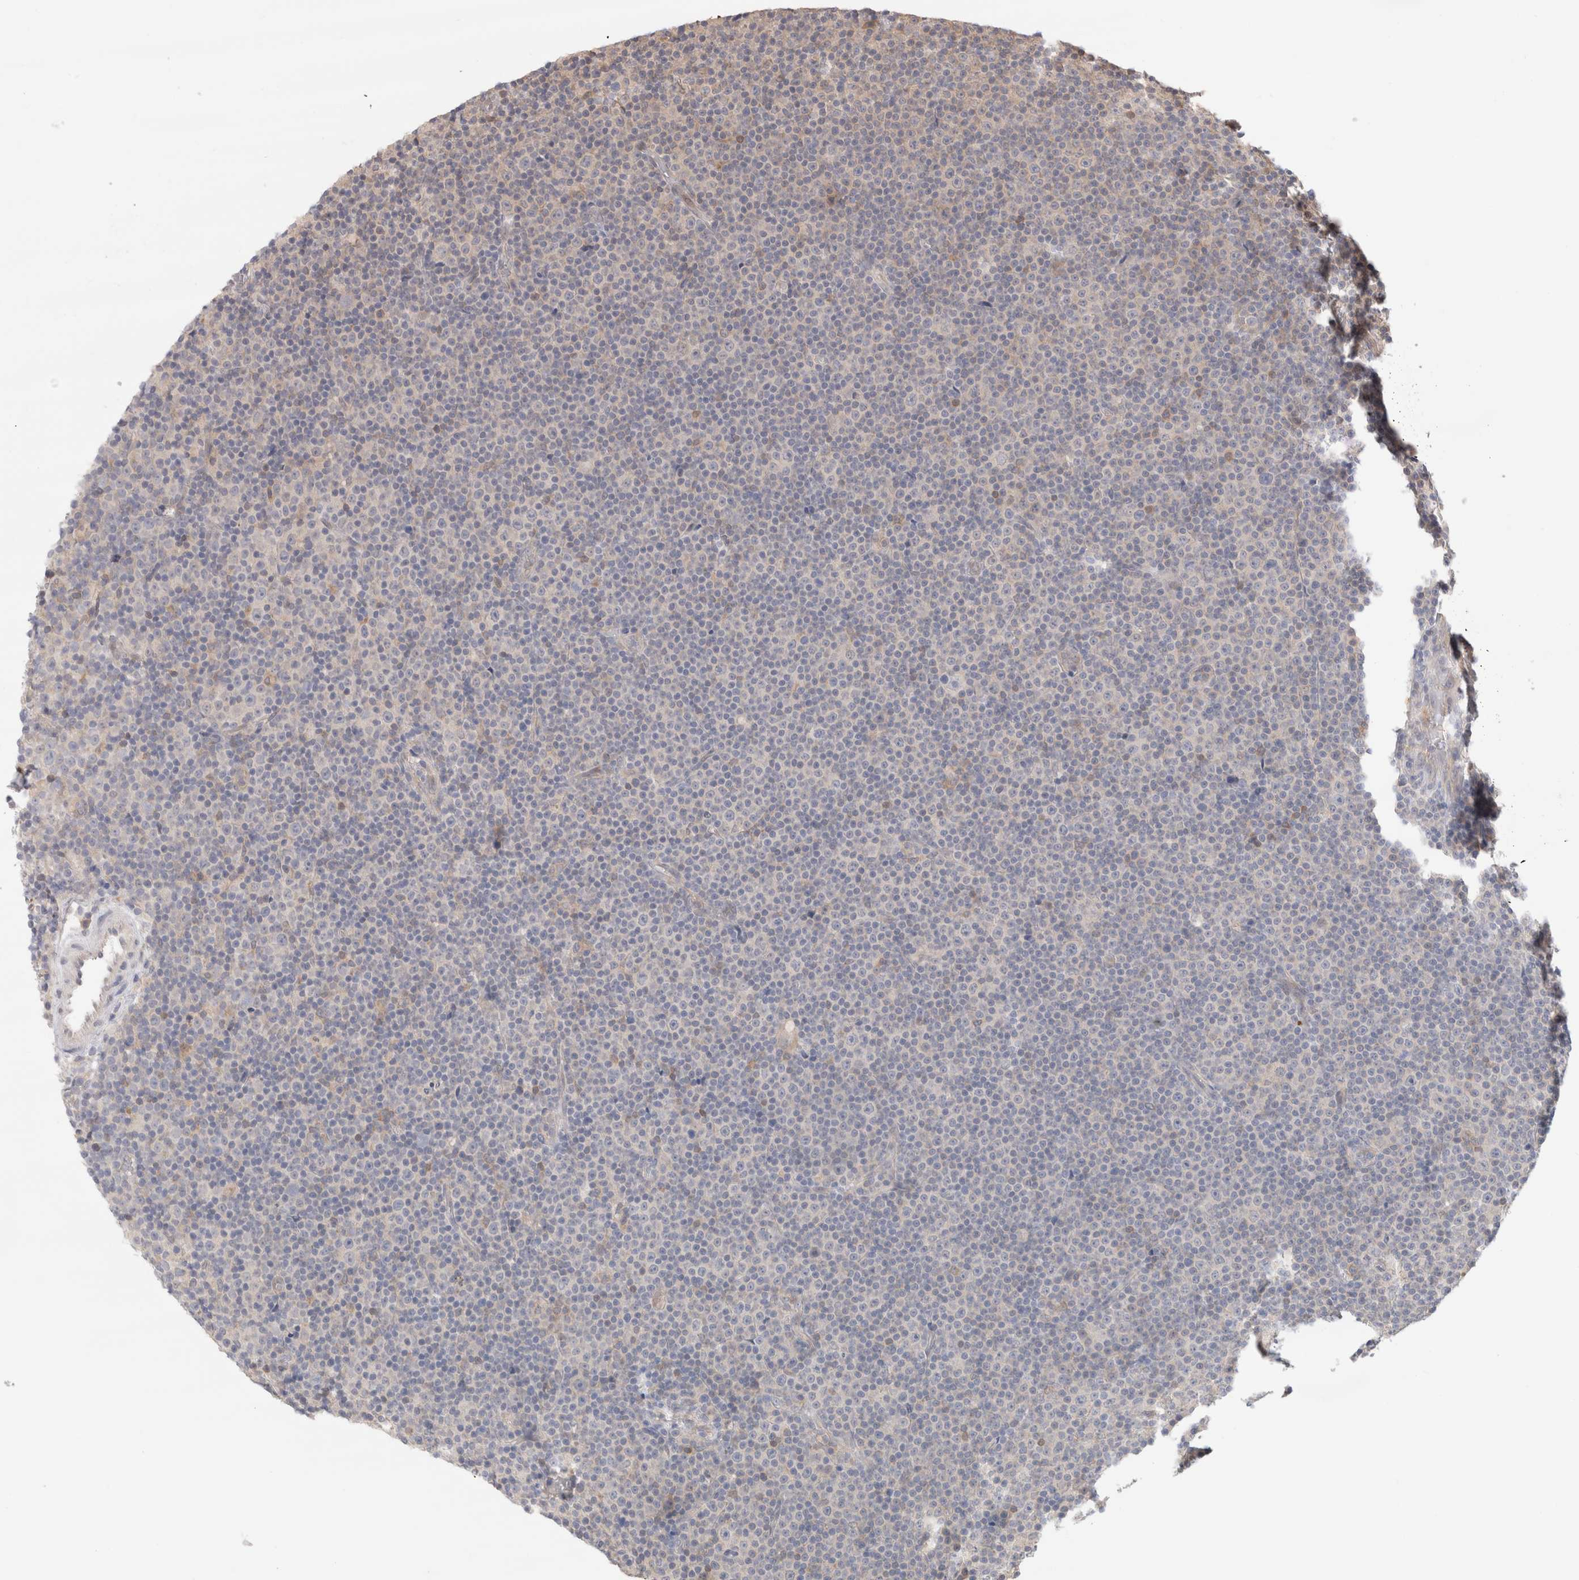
{"staining": {"intensity": "negative", "quantity": "none", "location": "none"}, "tissue": "lymphoma", "cell_type": "Tumor cells", "image_type": "cancer", "snomed": [{"axis": "morphology", "description": "Malignant lymphoma, non-Hodgkin's type, Low grade"}, {"axis": "topography", "description": "Lymph node"}], "caption": "Tumor cells are negative for protein expression in human lymphoma.", "gene": "C17orf97", "patient": {"sex": "female", "age": 67}}